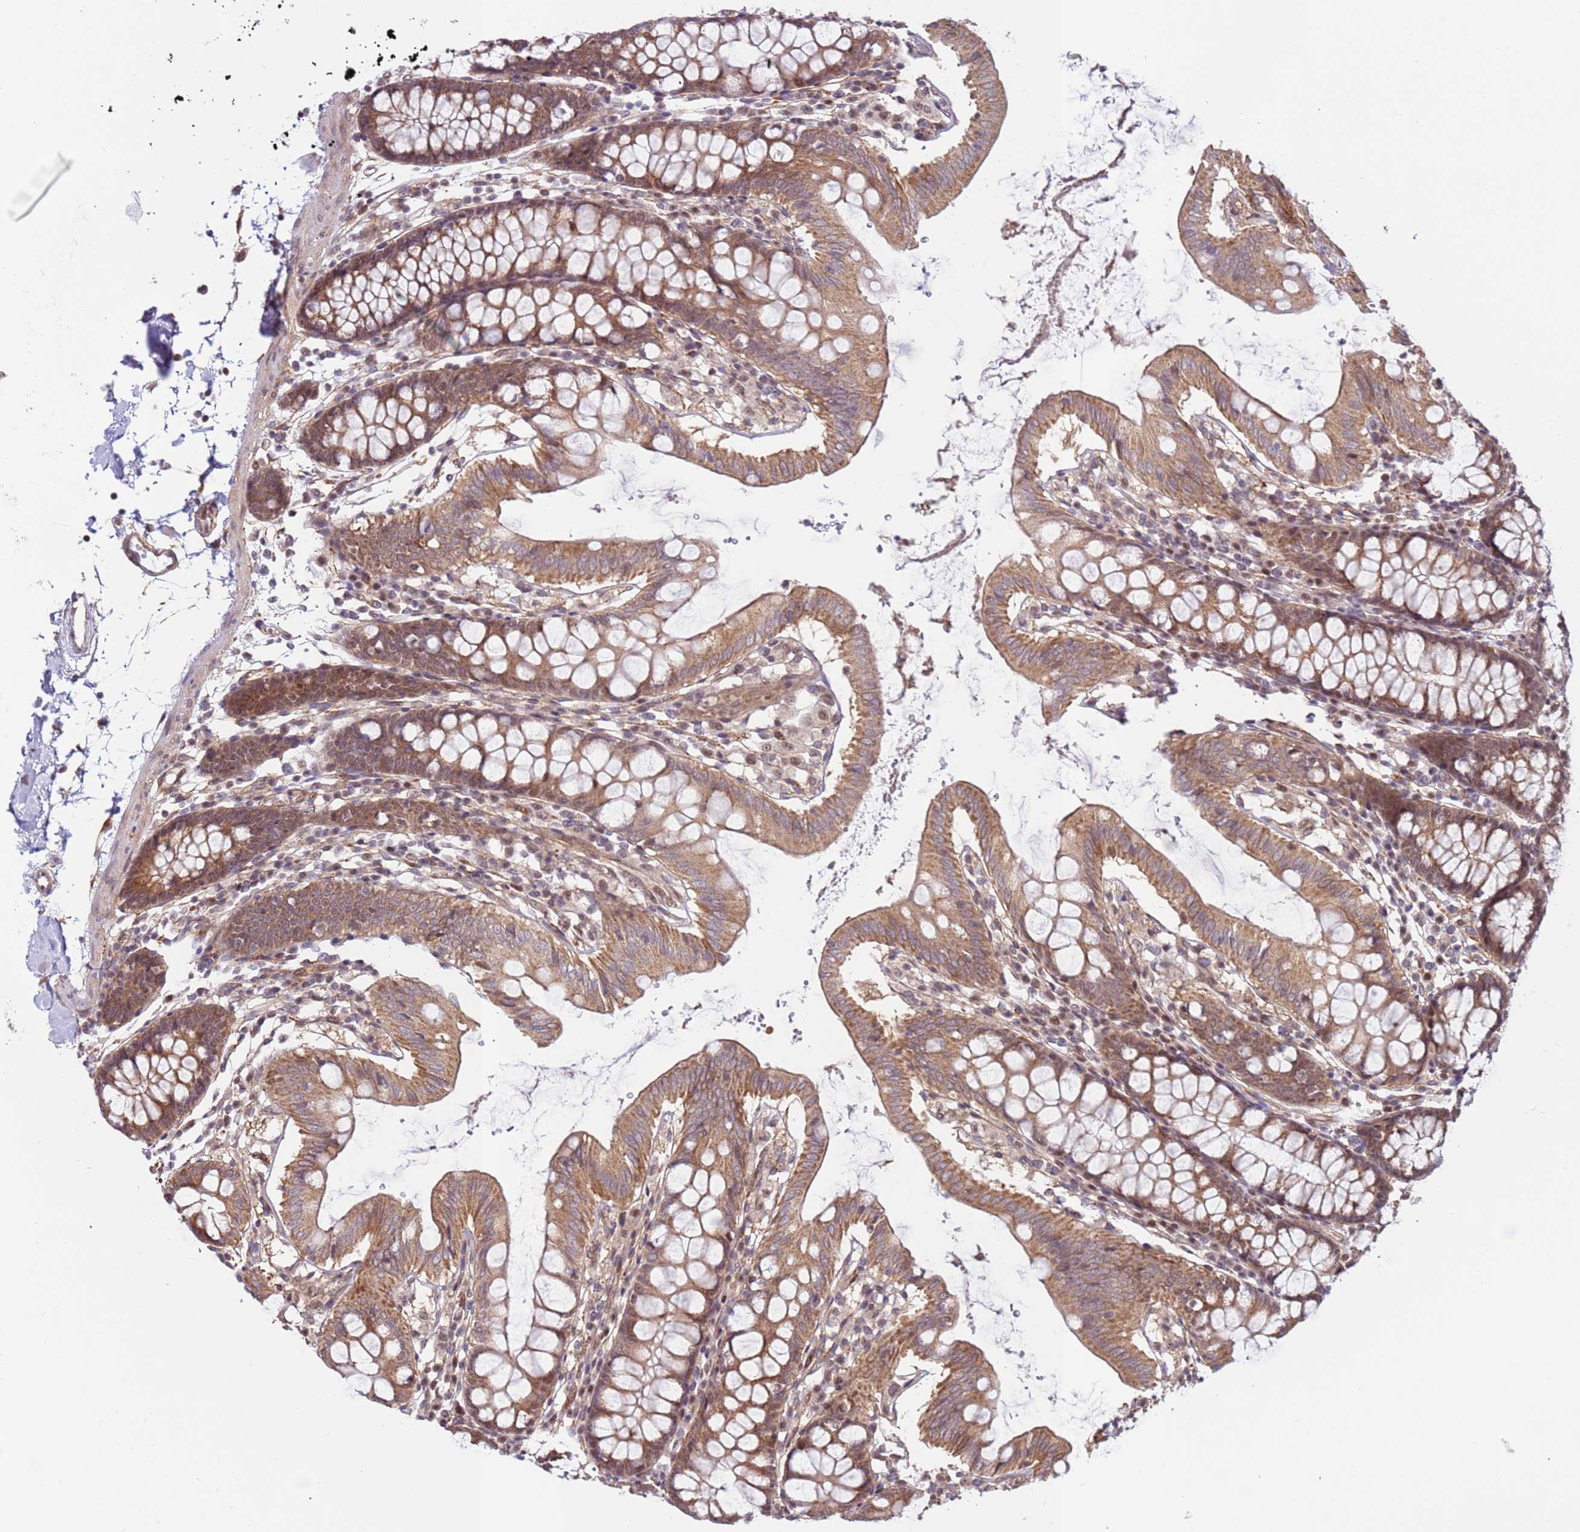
{"staining": {"intensity": "weak", "quantity": ">75%", "location": "cytoplasmic/membranous"}, "tissue": "colon", "cell_type": "Endothelial cells", "image_type": "normal", "snomed": [{"axis": "morphology", "description": "Normal tissue, NOS"}, {"axis": "topography", "description": "Colon"}], "caption": "Human colon stained with a brown dye displays weak cytoplasmic/membranous positive staining in about >75% of endothelial cells.", "gene": "DCAF4", "patient": {"sex": "male", "age": 75}}